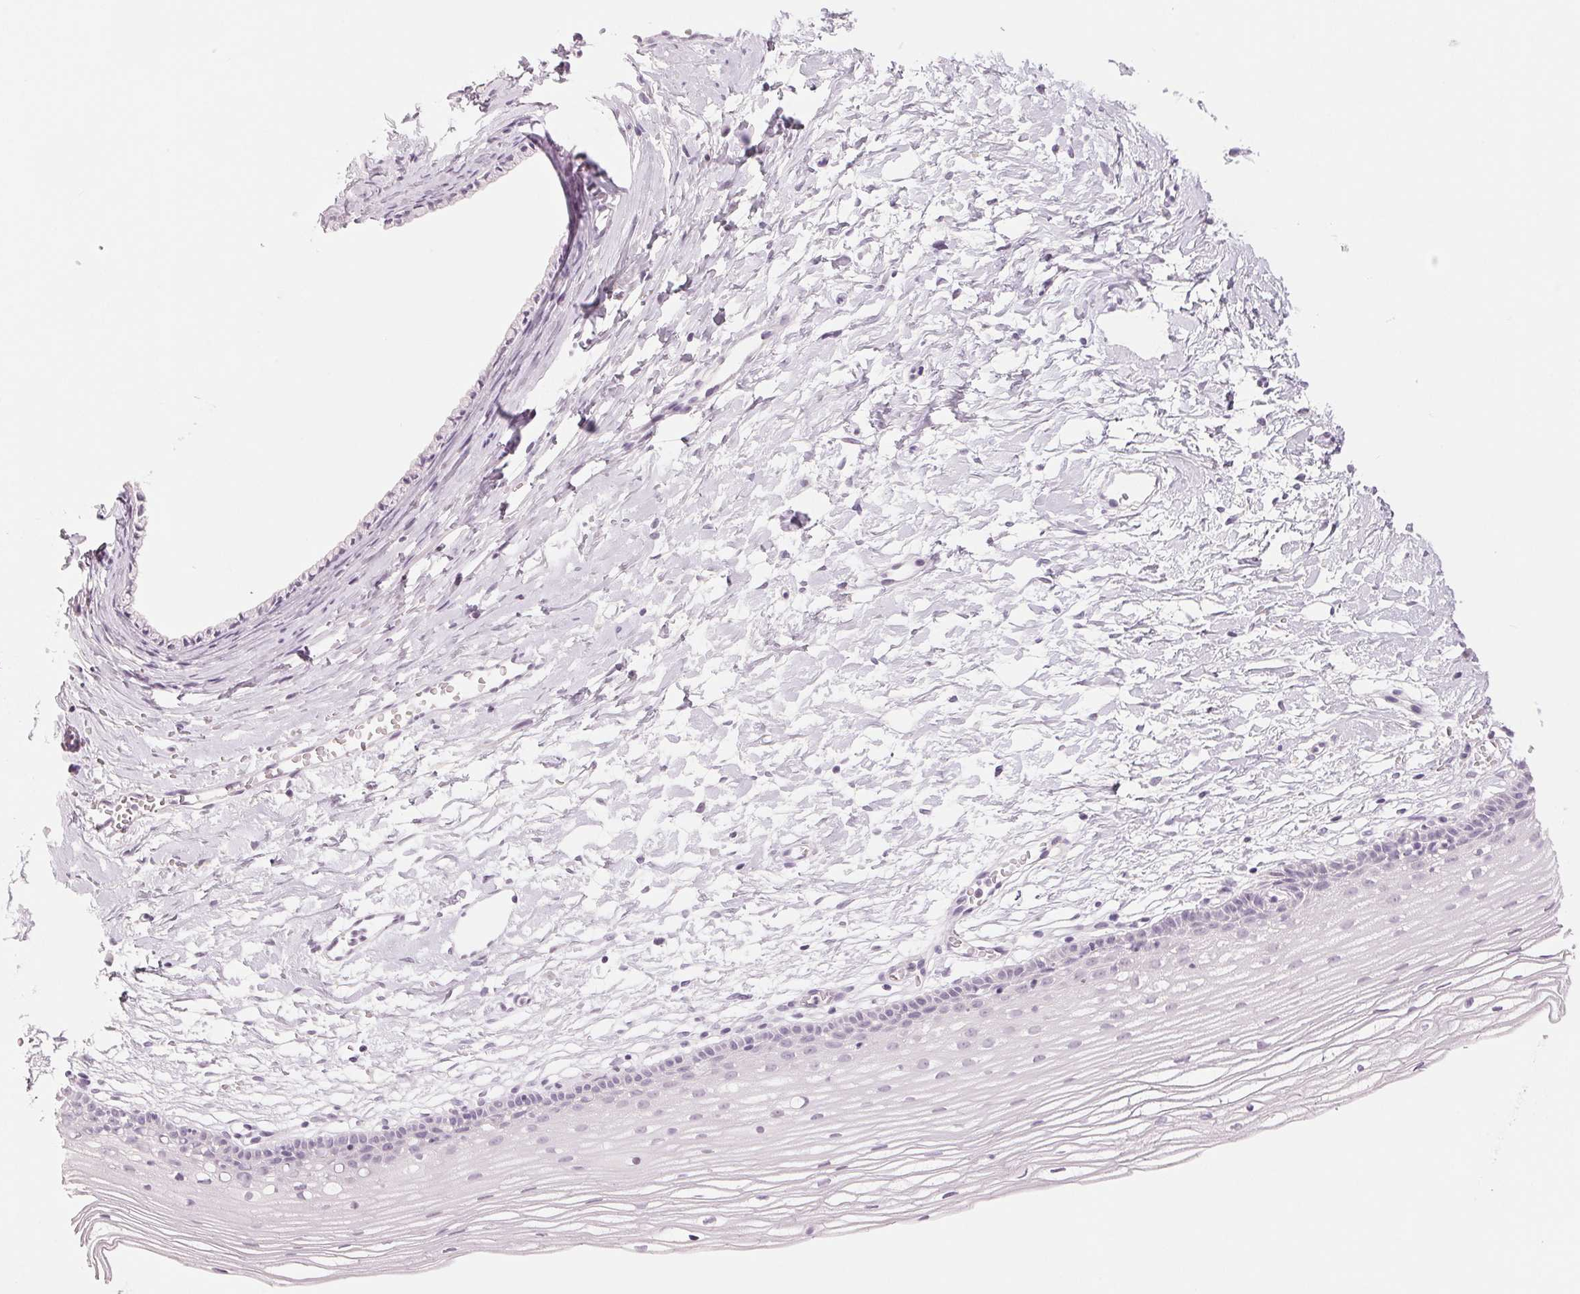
{"staining": {"intensity": "negative", "quantity": "none", "location": "none"}, "tissue": "cervix", "cell_type": "Glandular cells", "image_type": "normal", "snomed": [{"axis": "morphology", "description": "Normal tissue, NOS"}, {"axis": "topography", "description": "Cervix"}], "caption": "The photomicrograph exhibits no significant positivity in glandular cells of cervix. (Brightfield microscopy of DAB immunohistochemistry at high magnification).", "gene": "EHHADH", "patient": {"sex": "female", "age": 40}}